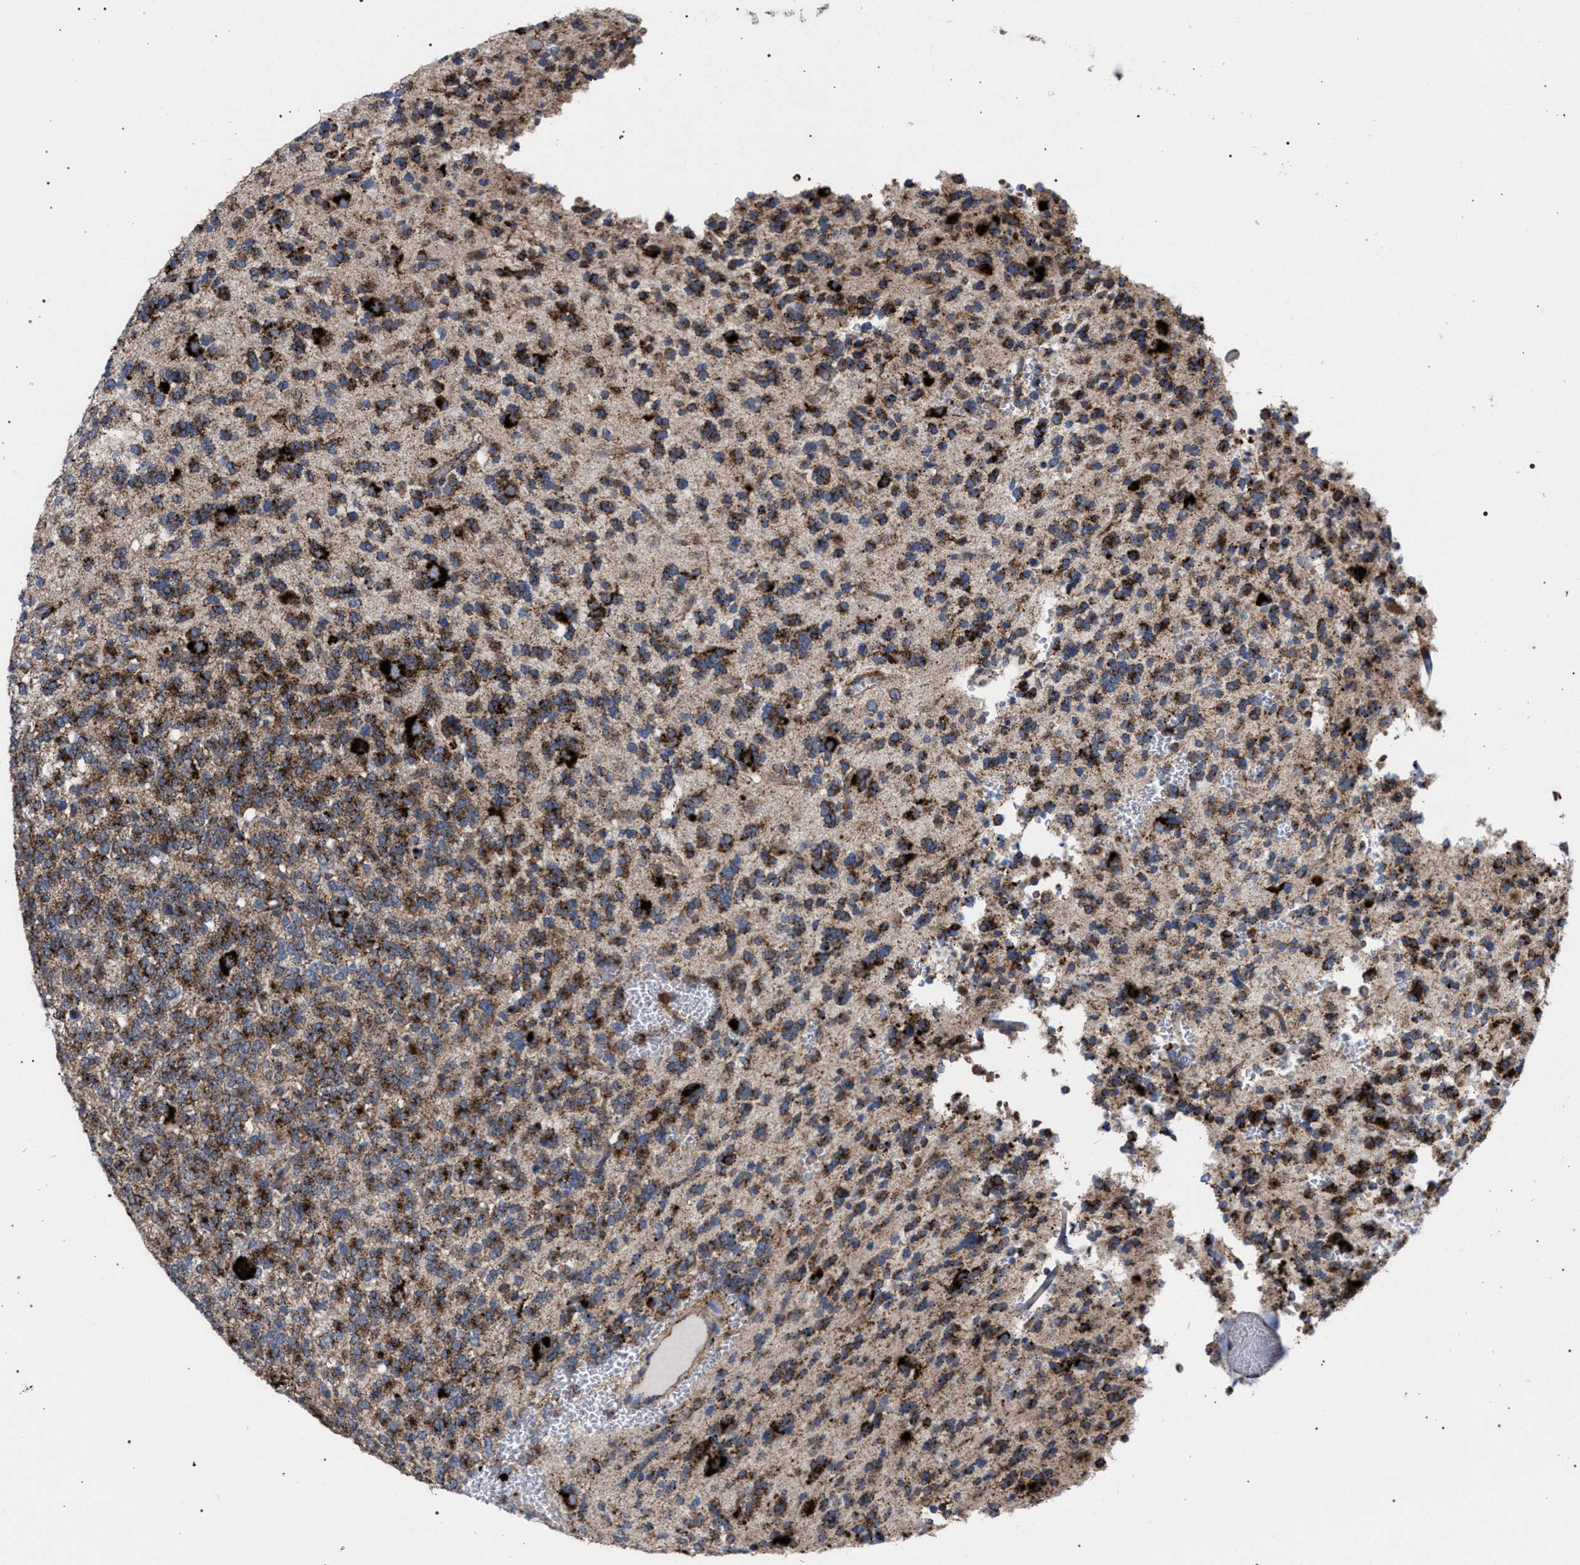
{"staining": {"intensity": "strong", "quantity": ">75%", "location": "cytoplasmic/membranous"}, "tissue": "glioma", "cell_type": "Tumor cells", "image_type": "cancer", "snomed": [{"axis": "morphology", "description": "Glioma, malignant, Low grade"}, {"axis": "topography", "description": "Brain"}], "caption": "Tumor cells demonstrate strong cytoplasmic/membranous expression in approximately >75% of cells in glioma. The protein is stained brown, and the nuclei are stained in blue (DAB (3,3'-diaminobenzidine) IHC with brightfield microscopy, high magnification).", "gene": "PPT1", "patient": {"sex": "male", "age": 38}}